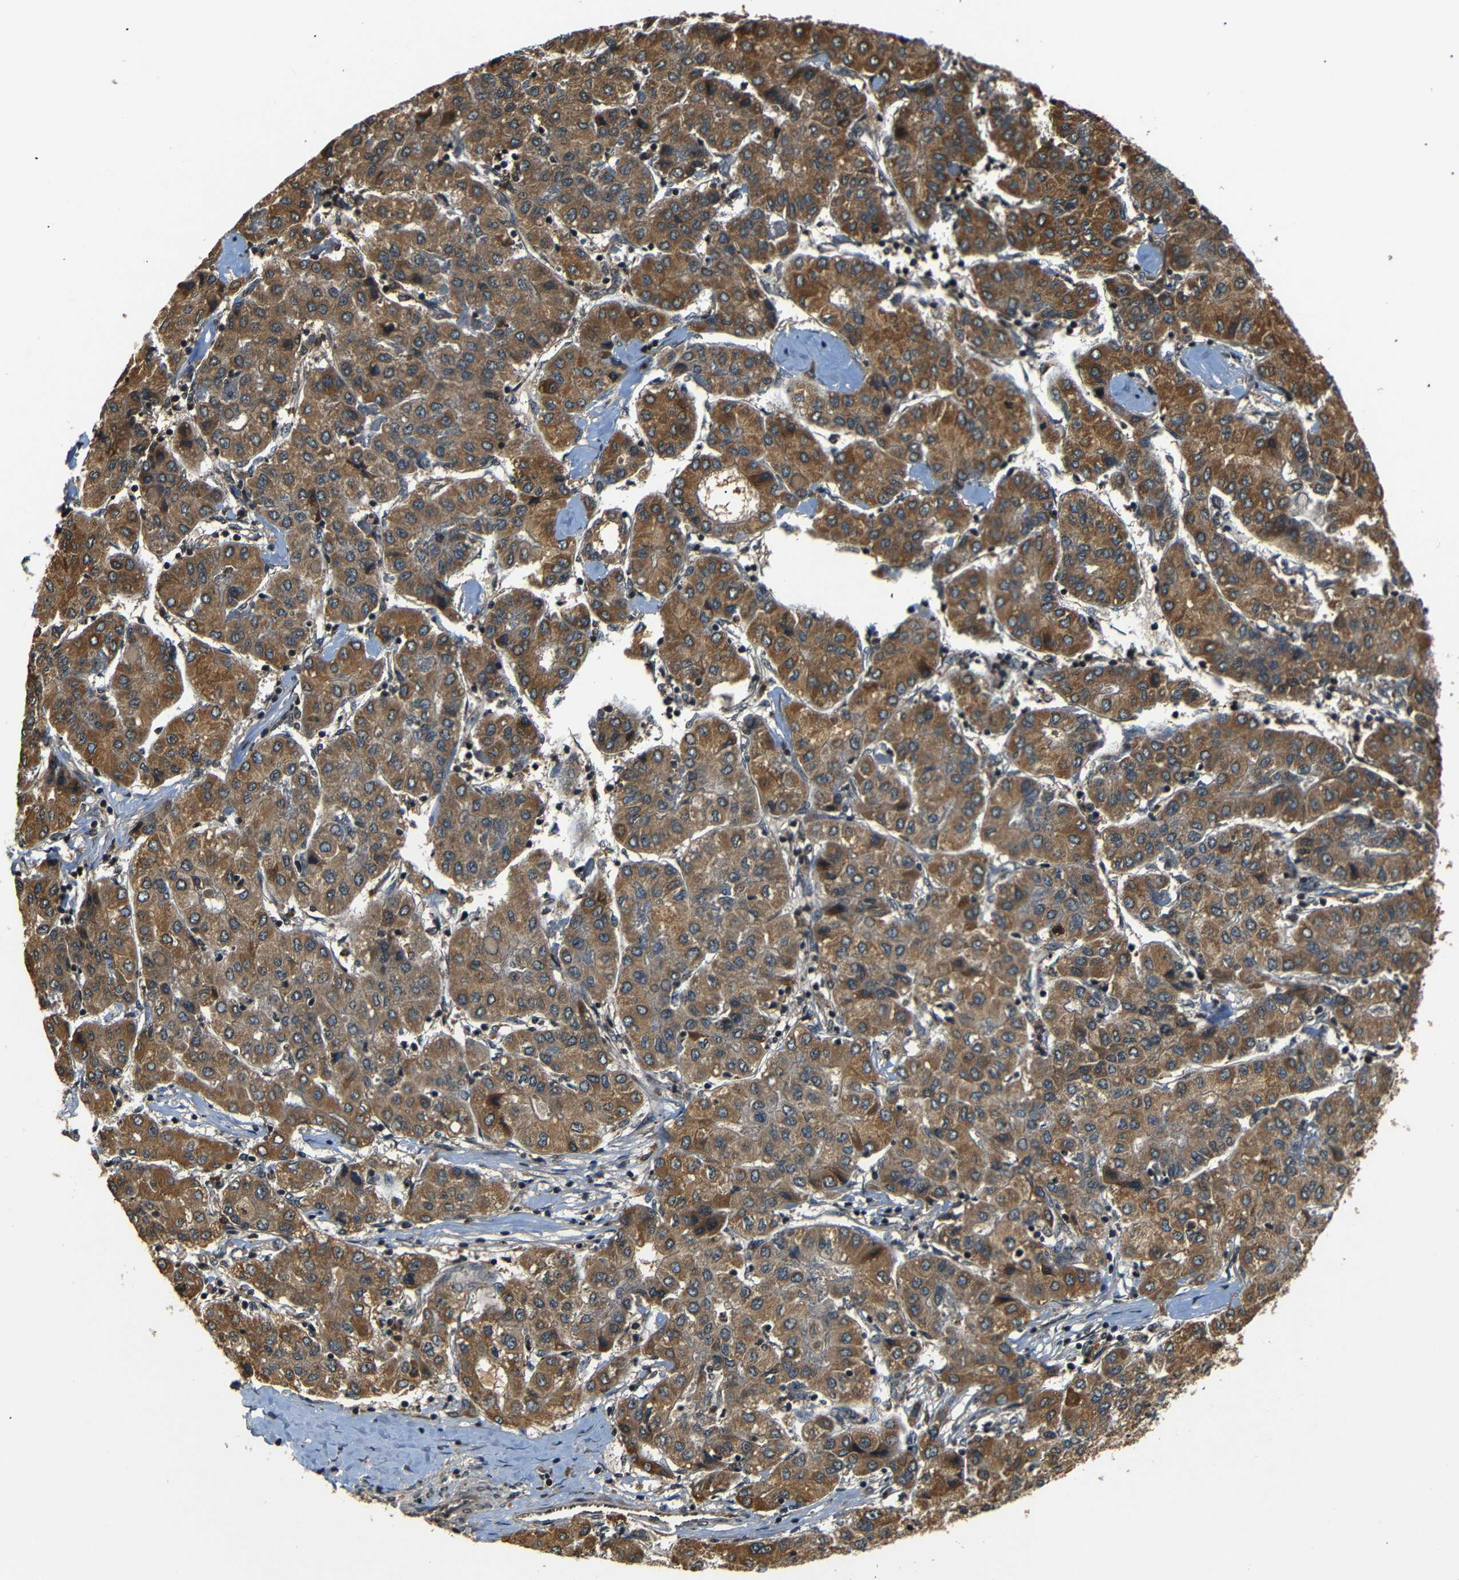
{"staining": {"intensity": "moderate", "quantity": ">75%", "location": "cytoplasmic/membranous"}, "tissue": "liver cancer", "cell_type": "Tumor cells", "image_type": "cancer", "snomed": [{"axis": "morphology", "description": "Carcinoma, Hepatocellular, NOS"}, {"axis": "topography", "description": "Liver"}], "caption": "Immunohistochemical staining of human liver cancer (hepatocellular carcinoma) shows medium levels of moderate cytoplasmic/membranous protein positivity in approximately >75% of tumor cells.", "gene": "TANK", "patient": {"sex": "male", "age": 65}}